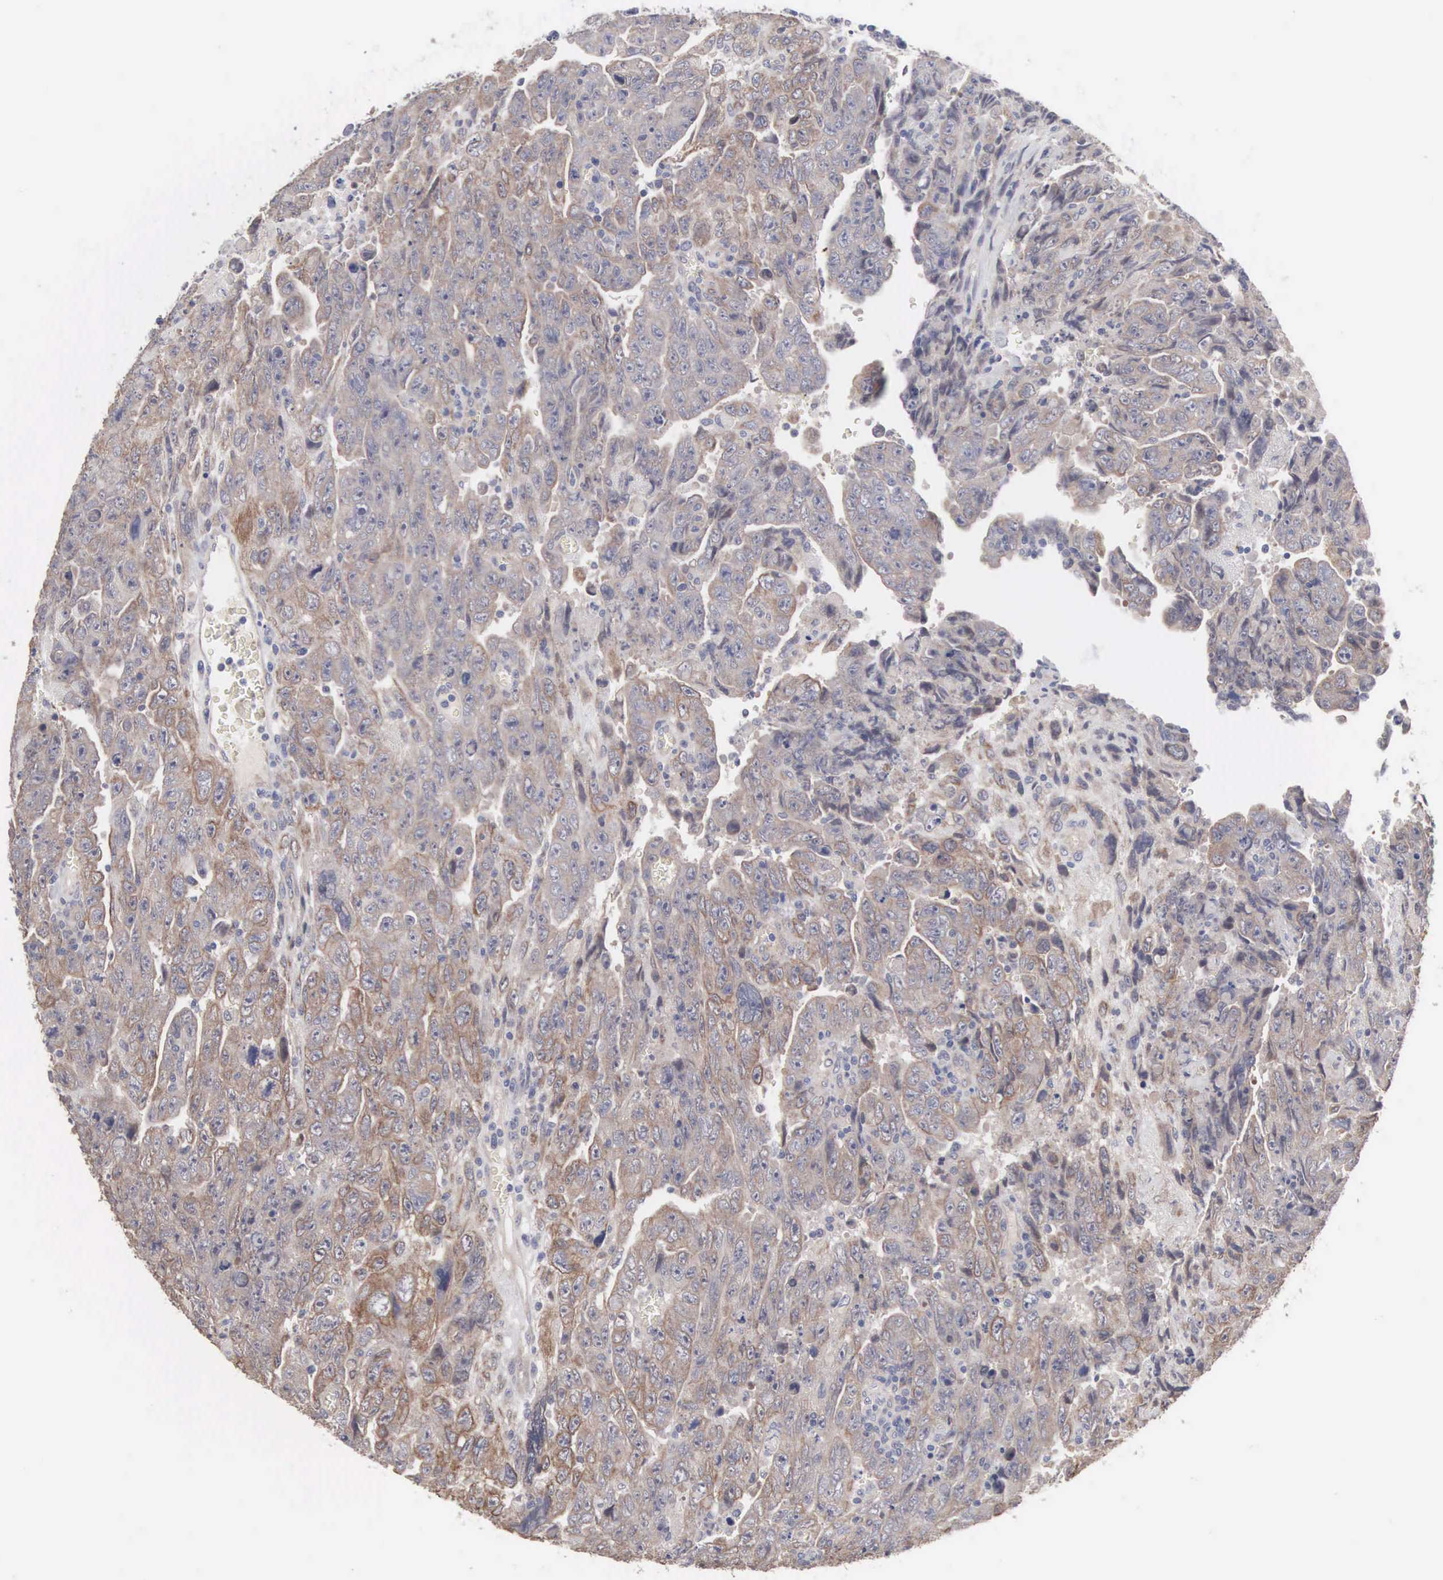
{"staining": {"intensity": "moderate", "quantity": ">75%", "location": "cytoplasmic/membranous"}, "tissue": "testis cancer", "cell_type": "Tumor cells", "image_type": "cancer", "snomed": [{"axis": "morphology", "description": "Carcinoma, Embryonal, NOS"}, {"axis": "topography", "description": "Testis"}], "caption": "Brown immunohistochemical staining in human testis embryonal carcinoma displays moderate cytoplasmic/membranous positivity in approximately >75% of tumor cells.", "gene": "INF2", "patient": {"sex": "male", "age": 28}}